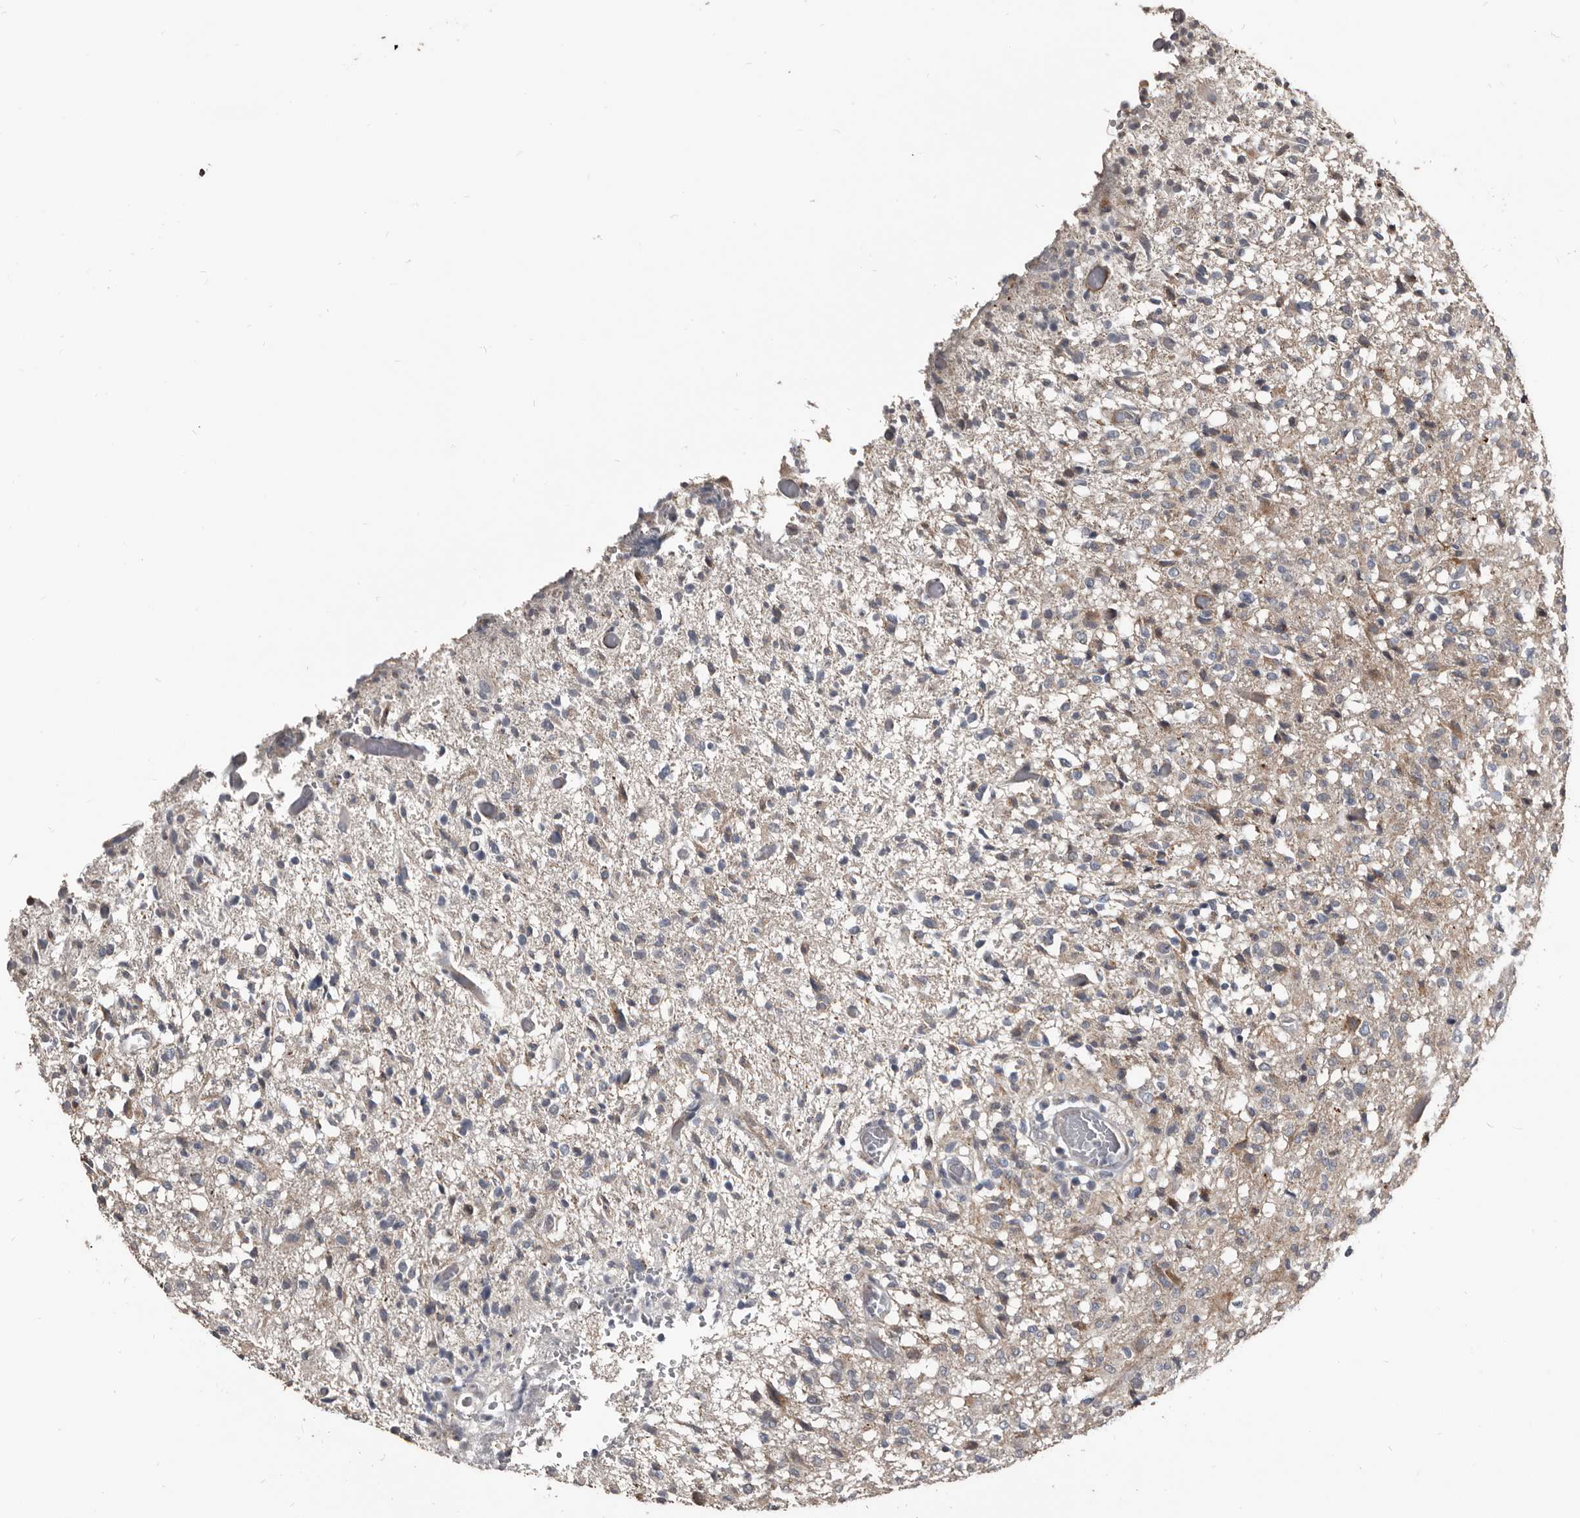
{"staining": {"intensity": "weak", "quantity": "25%-75%", "location": "cytoplasmic/membranous"}, "tissue": "glioma", "cell_type": "Tumor cells", "image_type": "cancer", "snomed": [{"axis": "morphology", "description": "Glioma, malignant, High grade"}, {"axis": "topography", "description": "Brain"}], "caption": "IHC micrograph of glioma stained for a protein (brown), which shows low levels of weak cytoplasmic/membranous staining in about 25%-75% of tumor cells.", "gene": "DHPS", "patient": {"sex": "female", "age": 57}}